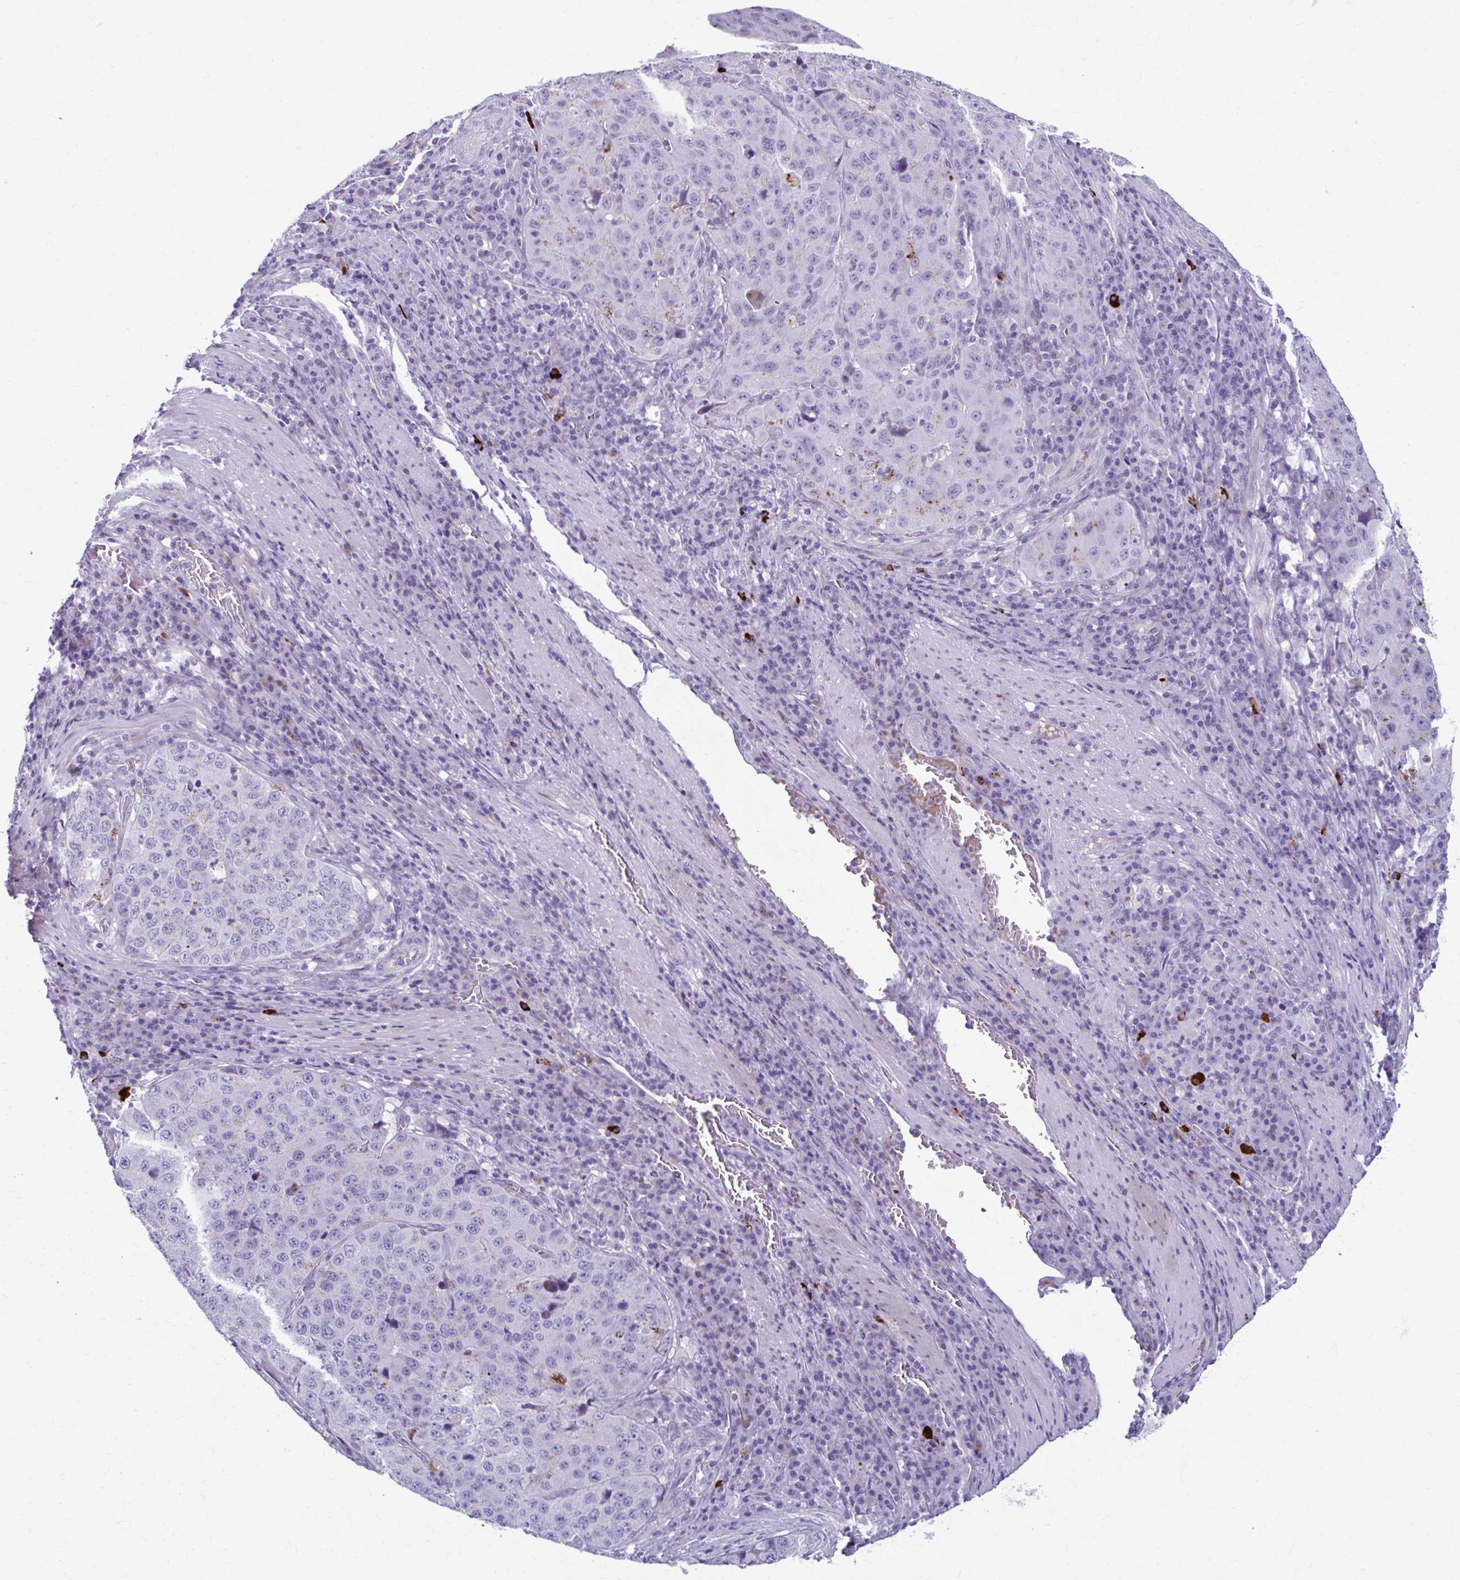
{"staining": {"intensity": "moderate", "quantity": "<25%", "location": "cytoplasmic/membranous"}, "tissue": "stomach cancer", "cell_type": "Tumor cells", "image_type": "cancer", "snomed": [{"axis": "morphology", "description": "Adenocarcinoma, NOS"}, {"axis": "topography", "description": "Stomach"}], "caption": "Immunohistochemistry (IHC) photomicrograph of stomach cancer (adenocarcinoma) stained for a protein (brown), which demonstrates low levels of moderate cytoplasmic/membranous staining in approximately <25% of tumor cells.", "gene": "C12orf71", "patient": {"sex": "male", "age": 71}}